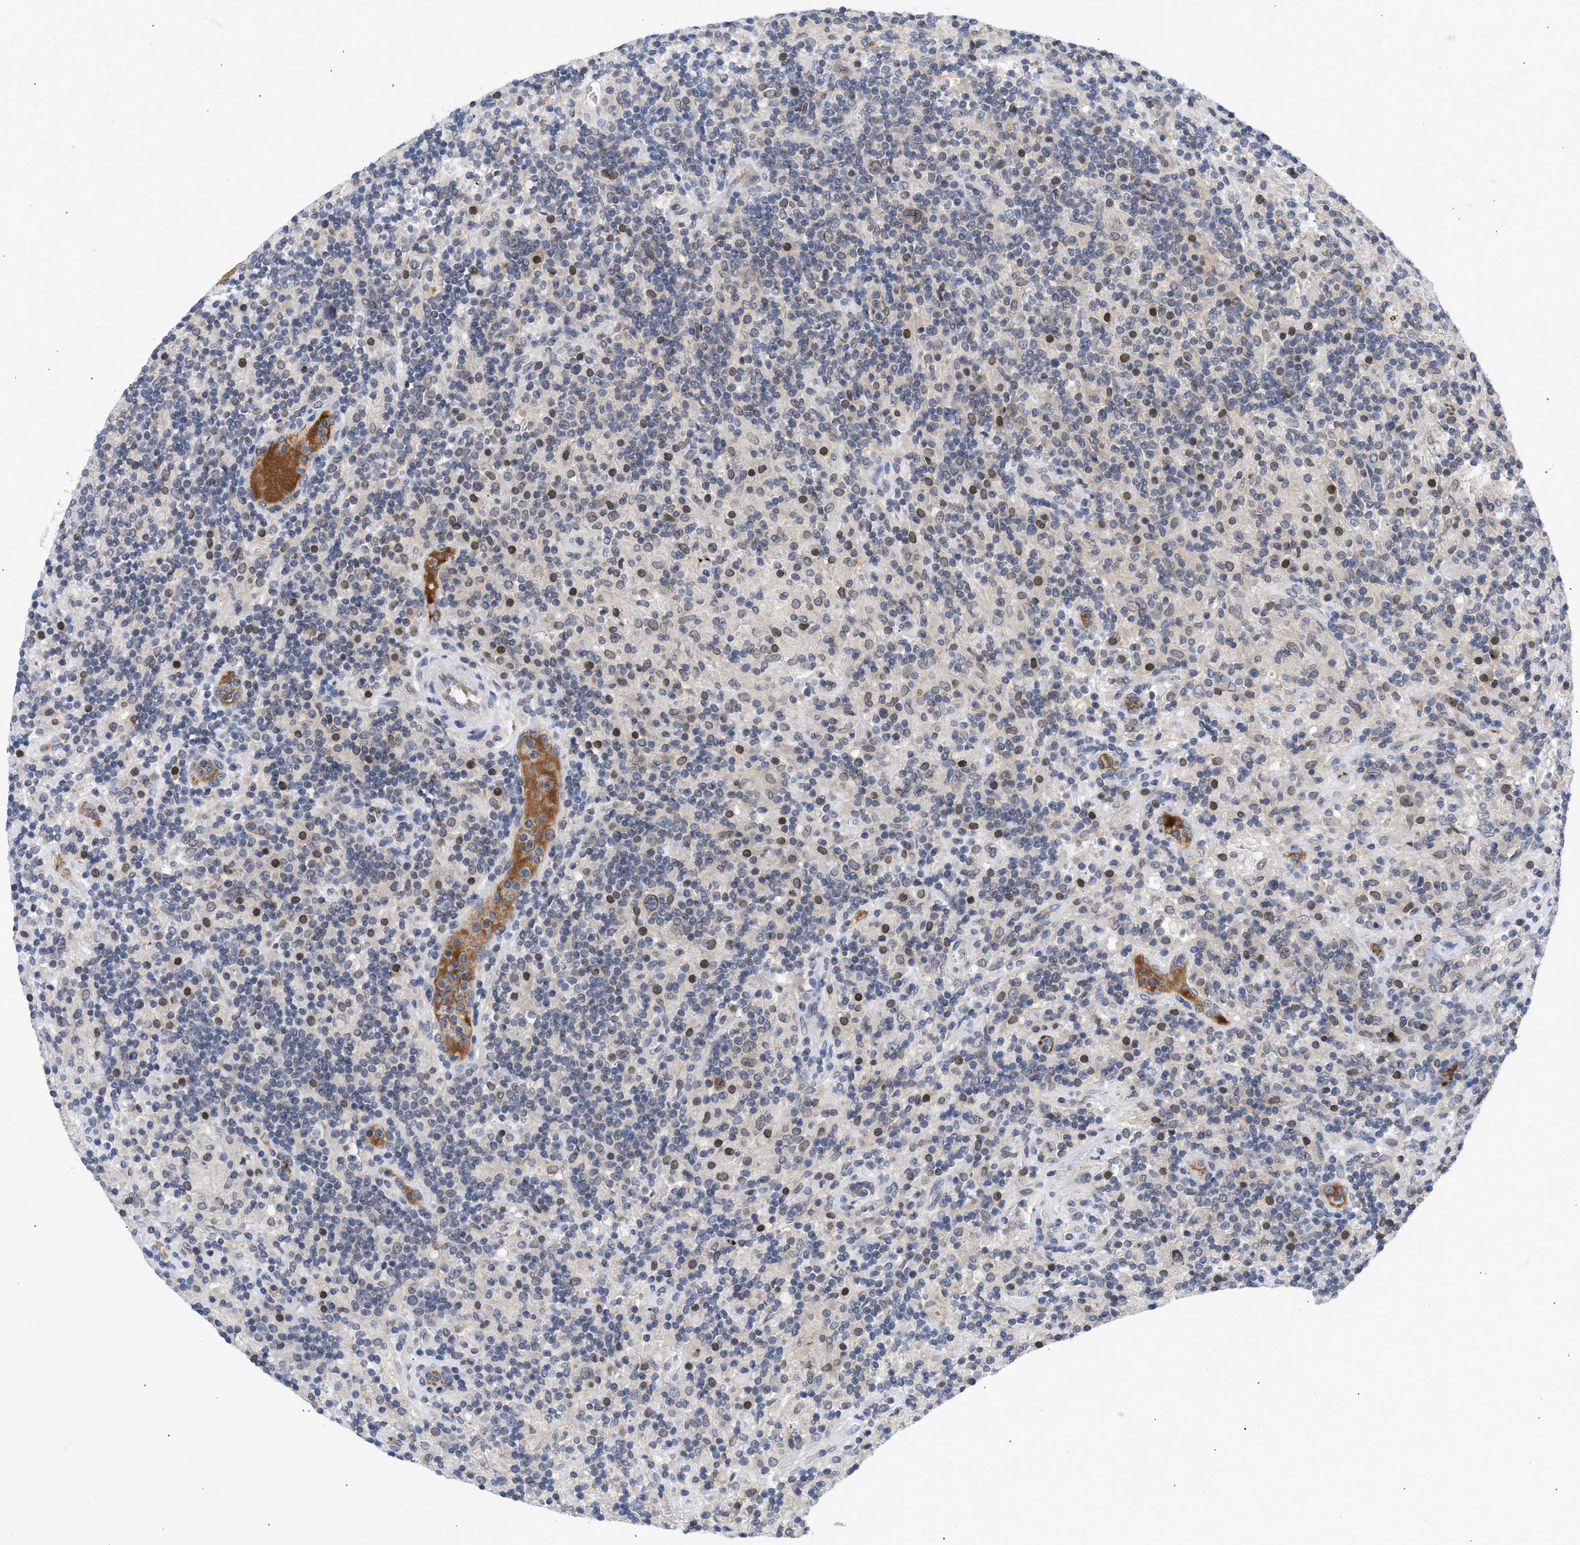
{"staining": {"intensity": "weak", "quantity": ">75%", "location": "cytoplasmic/membranous,nuclear"}, "tissue": "lymphoma", "cell_type": "Tumor cells", "image_type": "cancer", "snomed": [{"axis": "morphology", "description": "Hodgkin's disease, NOS"}, {"axis": "topography", "description": "Lymph node"}], "caption": "An image showing weak cytoplasmic/membranous and nuclear expression in about >75% of tumor cells in Hodgkin's disease, as visualized by brown immunohistochemical staining.", "gene": "NUP62", "patient": {"sex": "male", "age": 70}}